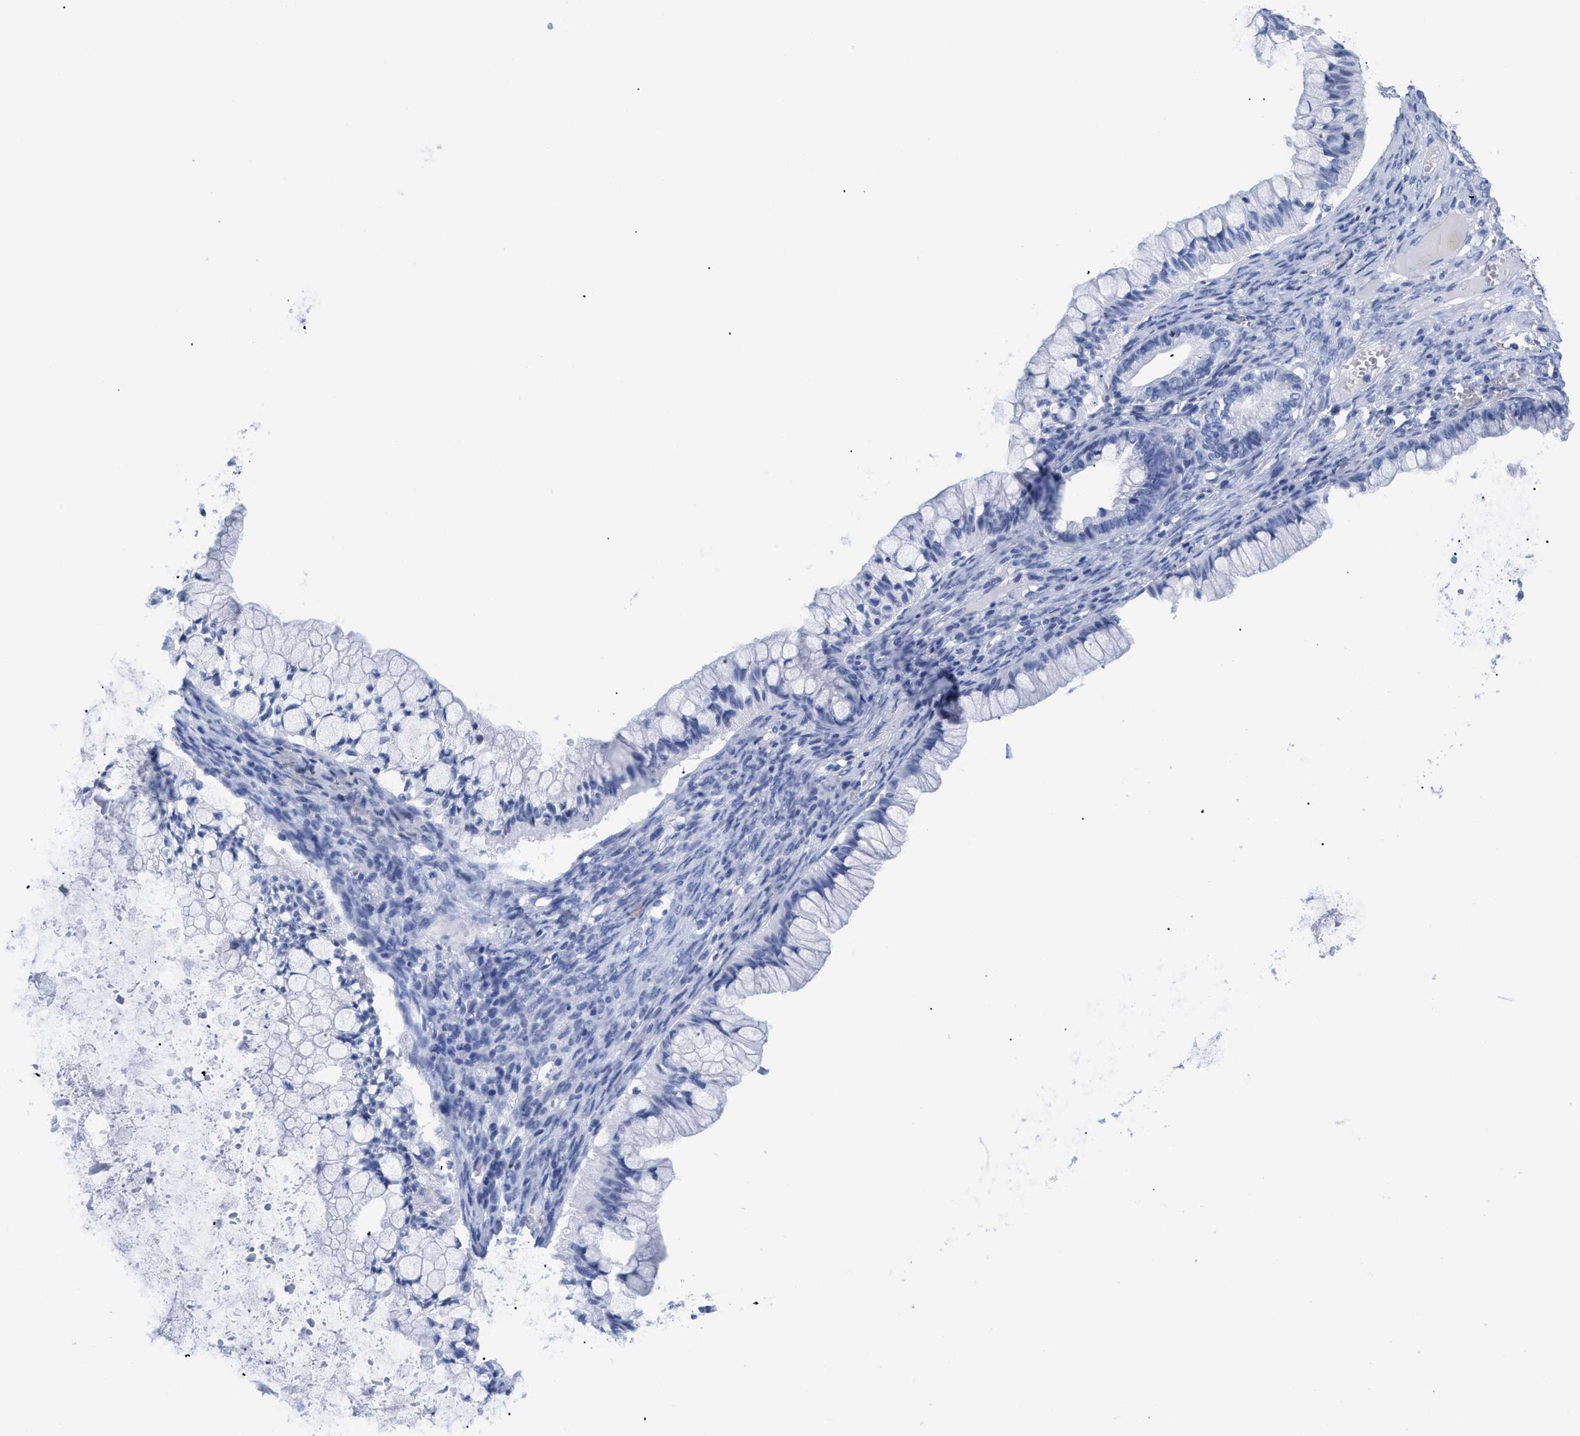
{"staining": {"intensity": "negative", "quantity": "none", "location": "none"}, "tissue": "ovarian cancer", "cell_type": "Tumor cells", "image_type": "cancer", "snomed": [{"axis": "morphology", "description": "Cystadenocarcinoma, mucinous, NOS"}, {"axis": "topography", "description": "Ovary"}], "caption": "Ovarian mucinous cystadenocarcinoma stained for a protein using IHC reveals no staining tumor cells.", "gene": "DUSP26", "patient": {"sex": "female", "age": 57}}